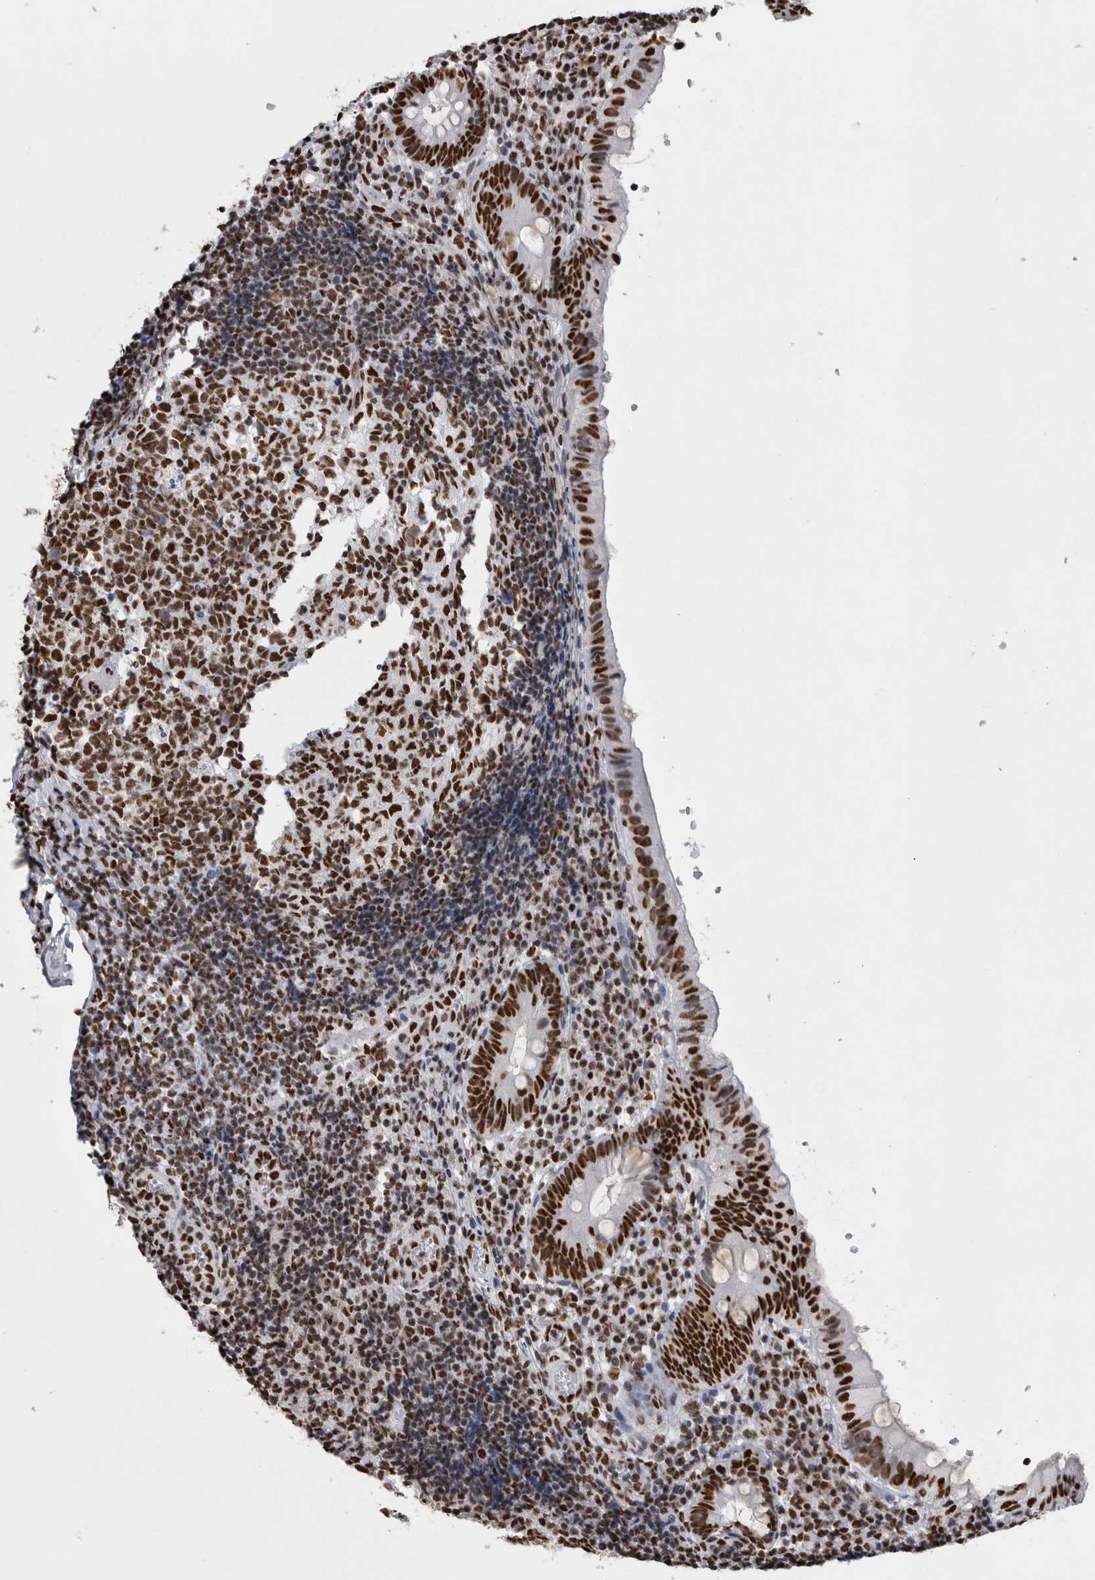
{"staining": {"intensity": "strong", "quantity": ">75%", "location": "nuclear"}, "tissue": "appendix", "cell_type": "Glandular cells", "image_type": "normal", "snomed": [{"axis": "morphology", "description": "Normal tissue, NOS"}, {"axis": "topography", "description": "Appendix"}], "caption": "Glandular cells display high levels of strong nuclear expression in approximately >75% of cells in unremarkable human appendix.", "gene": "ALPK3", "patient": {"sex": "male", "age": 8}}